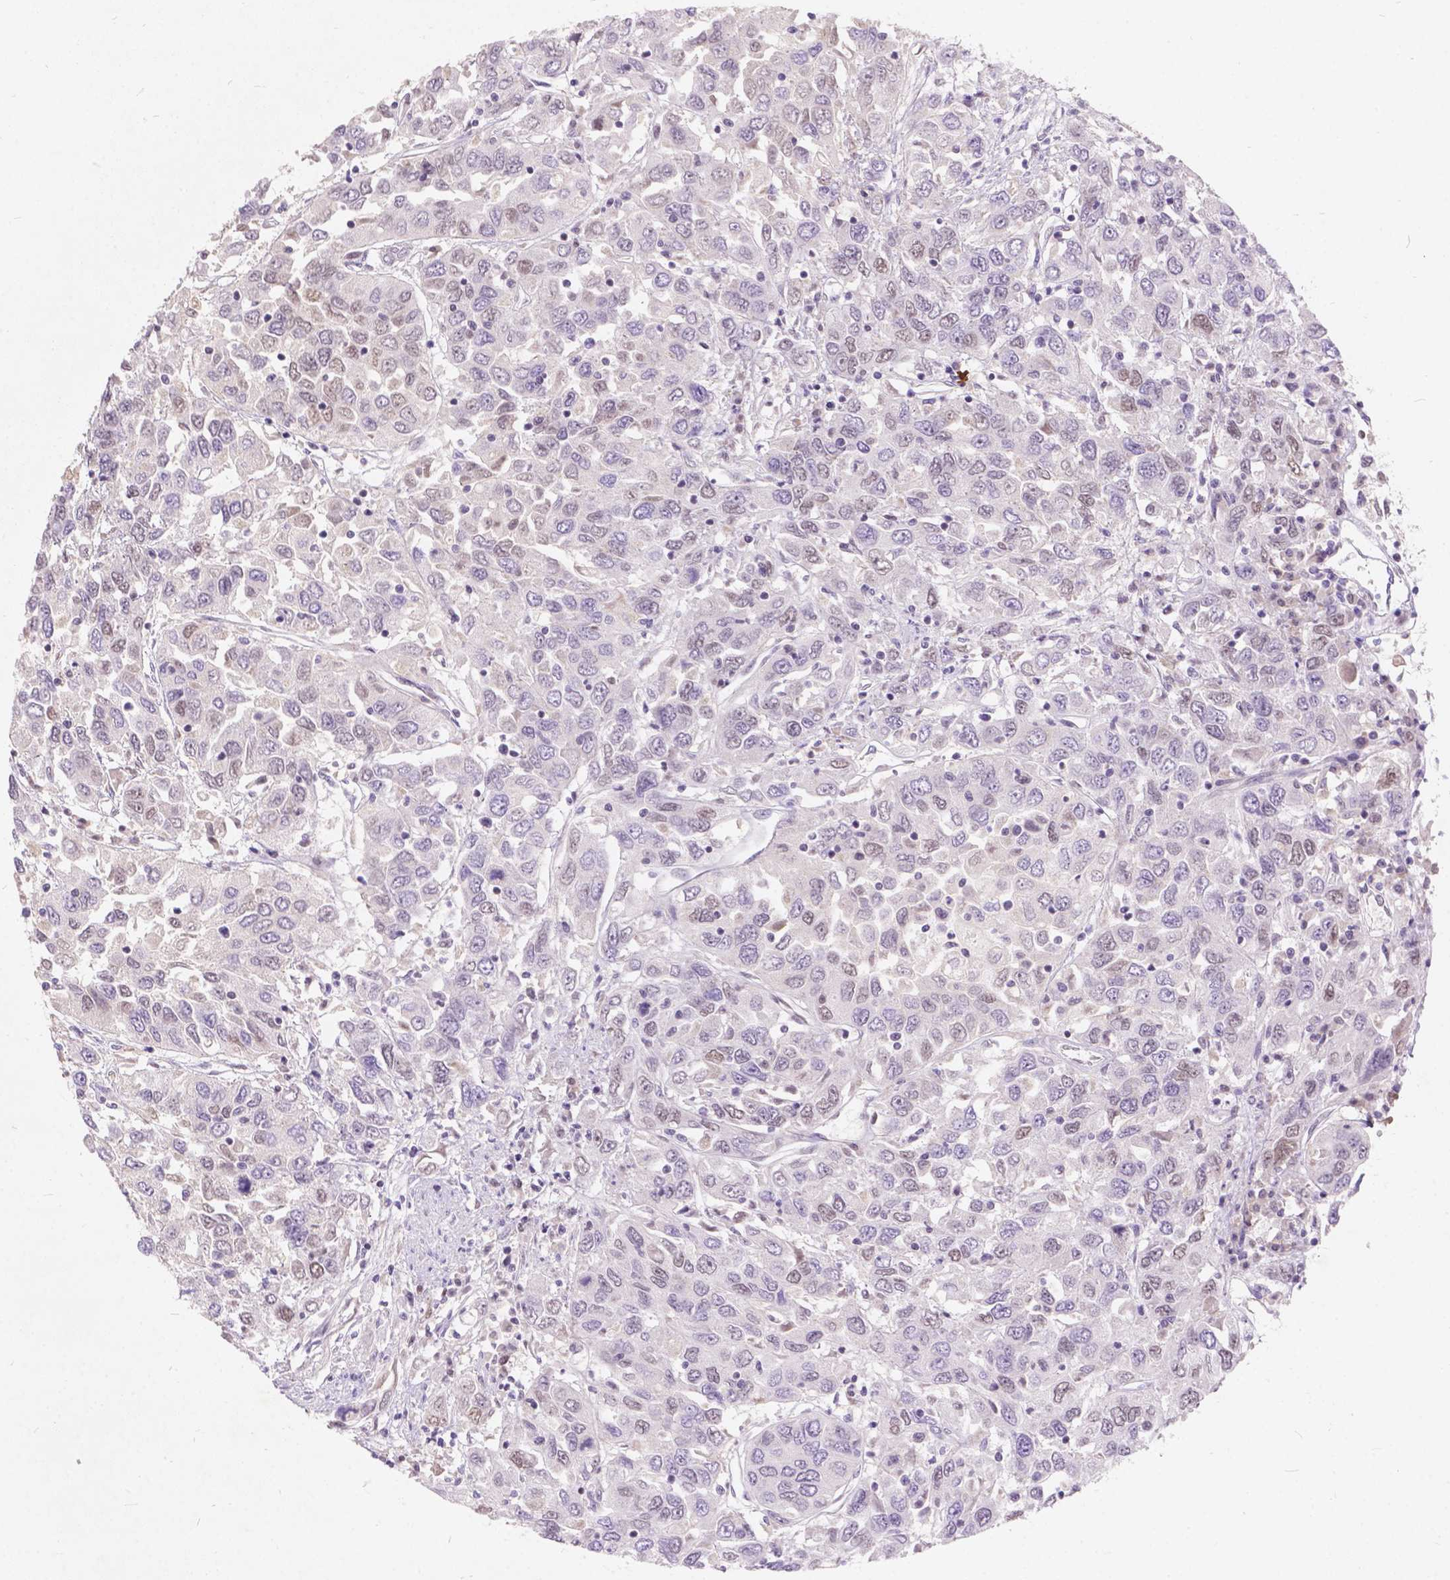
{"staining": {"intensity": "negative", "quantity": "none", "location": "none"}, "tissue": "urothelial cancer", "cell_type": "Tumor cells", "image_type": "cancer", "snomed": [{"axis": "morphology", "description": "Urothelial carcinoma, High grade"}, {"axis": "topography", "description": "Urinary bladder"}], "caption": "Tumor cells are negative for brown protein staining in urothelial cancer.", "gene": "FAM53A", "patient": {"sex": "male", "age": 76}}